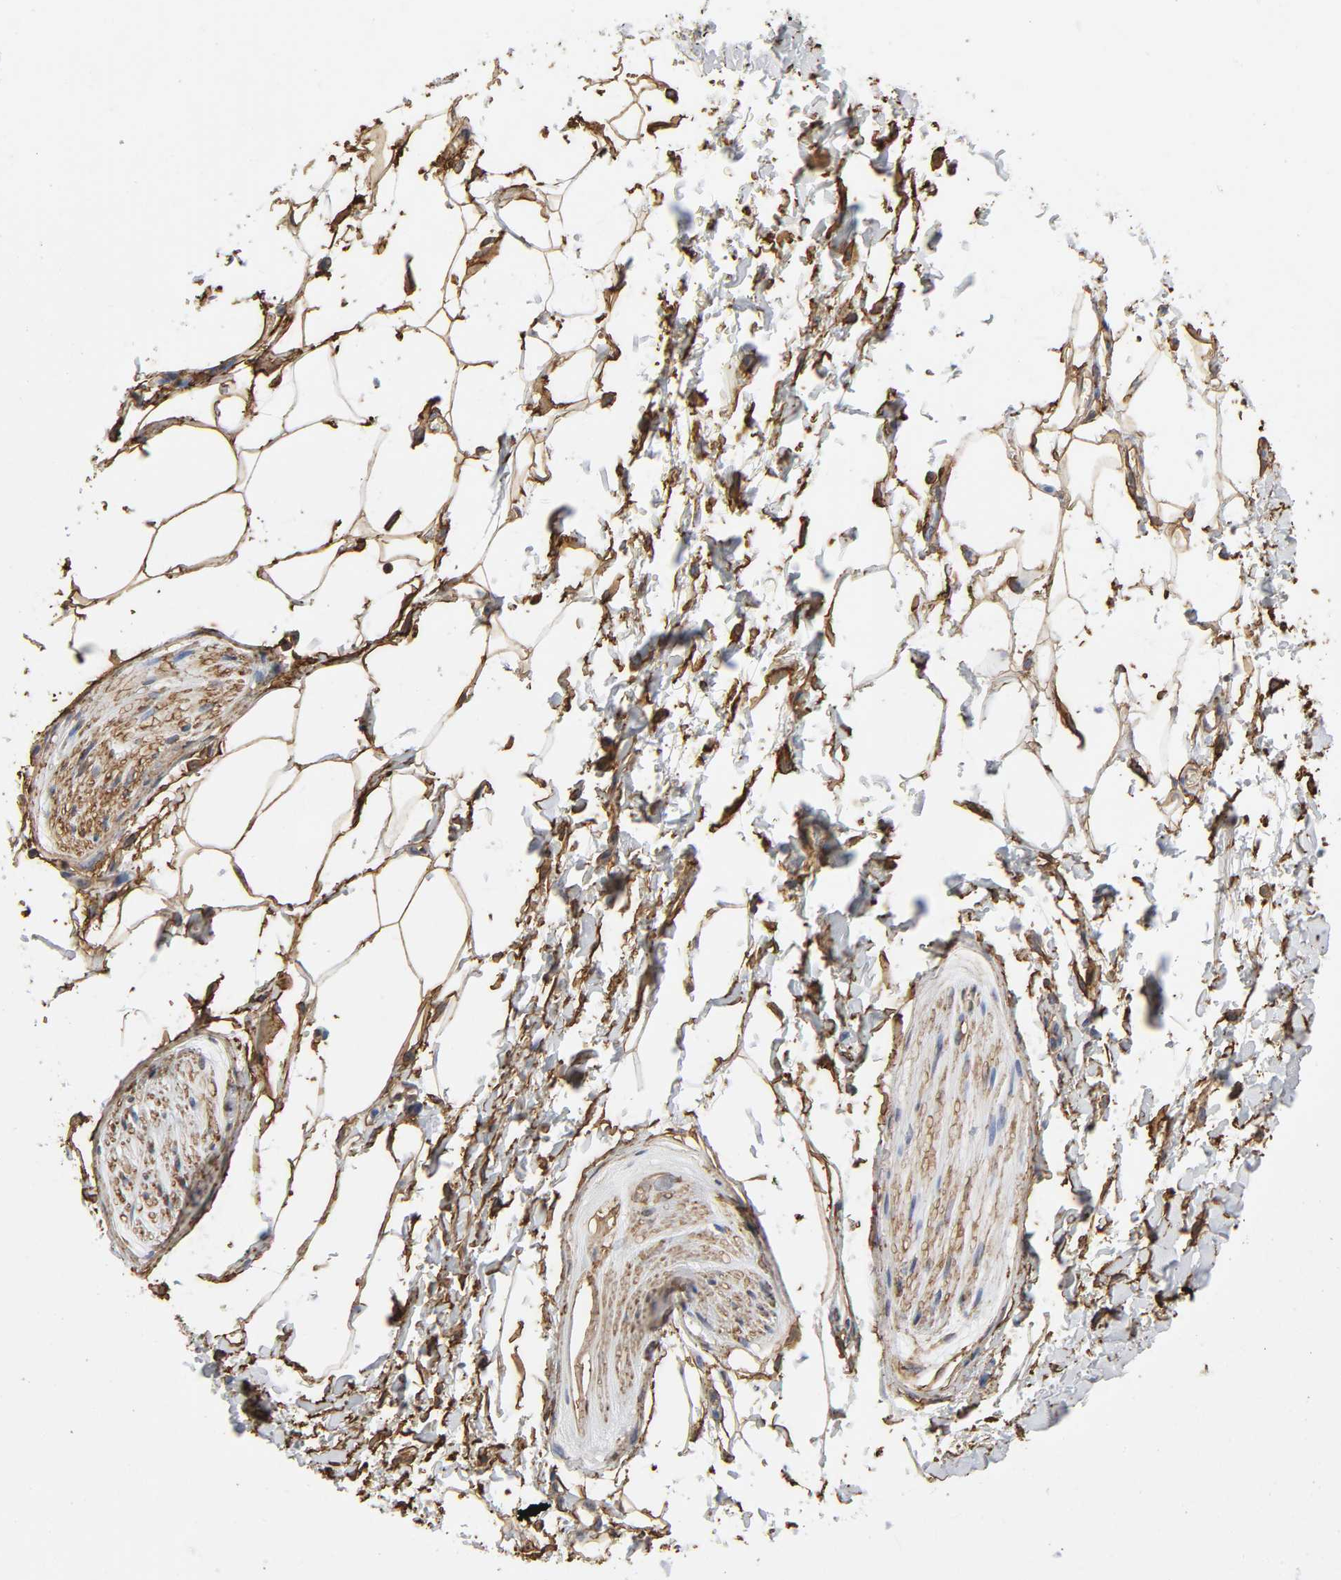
{"staining": {"intensity": "strong", "quantity": ">75%", "location": "cytoplasmic/membranous"}, "tissue": "adipose tissue", "cell_type": "Adipocytes", "image_type": "normal", "snomed": [{"axis": "morphology", "description": "Normal tissue, NOS"}, {"axis": "topography", "description": "Soft tissue"}, {"axis": "topography", "description": "Peripheral nerve tissue"}], "caption": "IHC (DAB (3,3'-diaminobenzidine)) staining of benign adipose tissue demonstrates strong cytoplasmic/membranous protein staining in about >75% of adipocytes.", "gene": "ANXA2", "patient": {"sex": "female", "age": 71}}